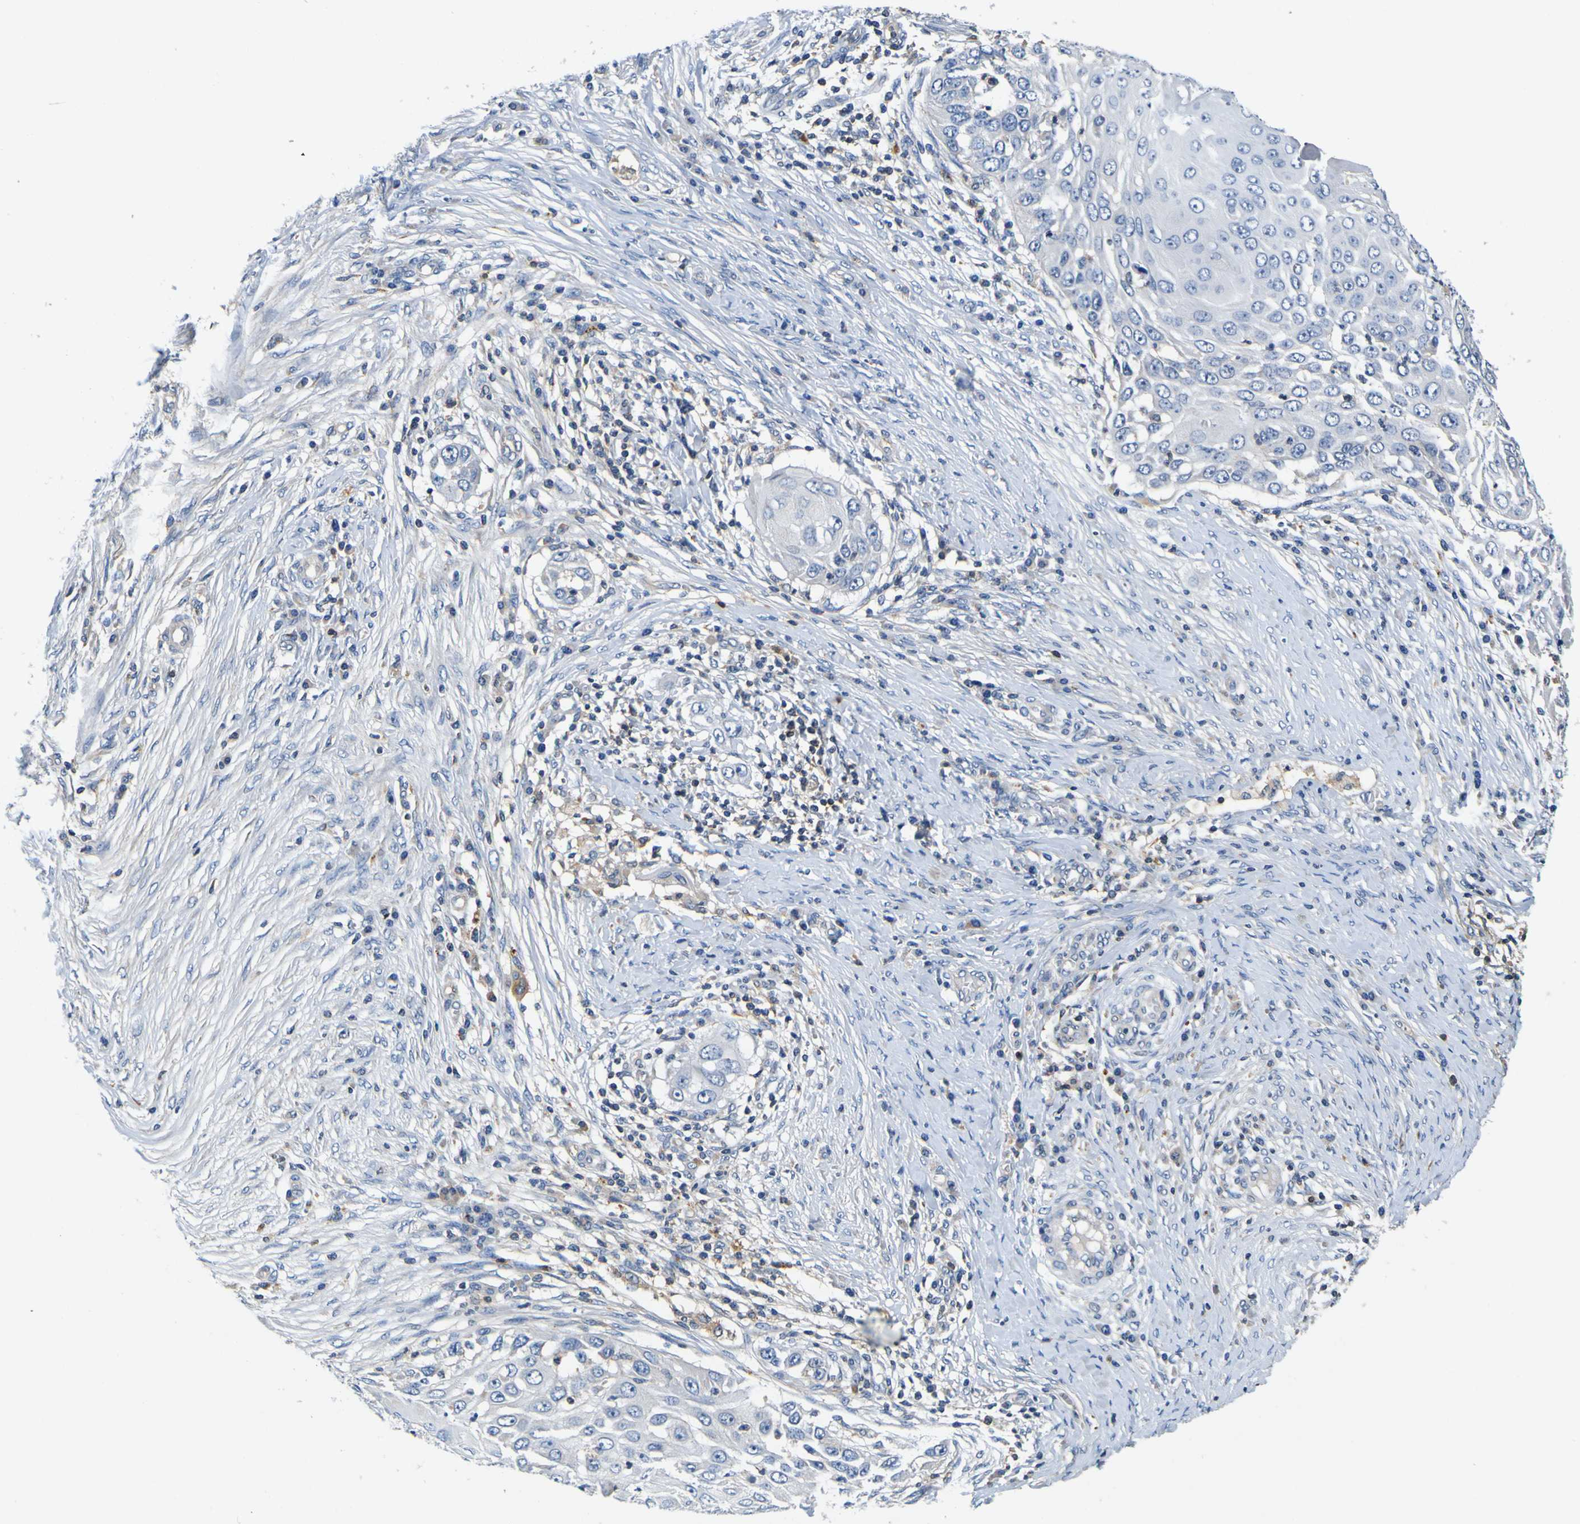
{"staining": {"intensity": "weak", "quantity": "<25%", "location": "cytoplasmic/membranous"}, "tissue": "skin cancer", "cell_type": "Tumor cells", "image_type": "cancer", "snomed": [{"axis": "morphology", "description": "Squamous cell carcinoma, NOS"}, {"axis": "topography", "description": "Skin"}], "caption": "A histopathology image of human squamous cell carcinoma (skin) is negative for staining in tumor cells.", "gene": "TNIK", "patient": {"sex": "female", "age": 44}}